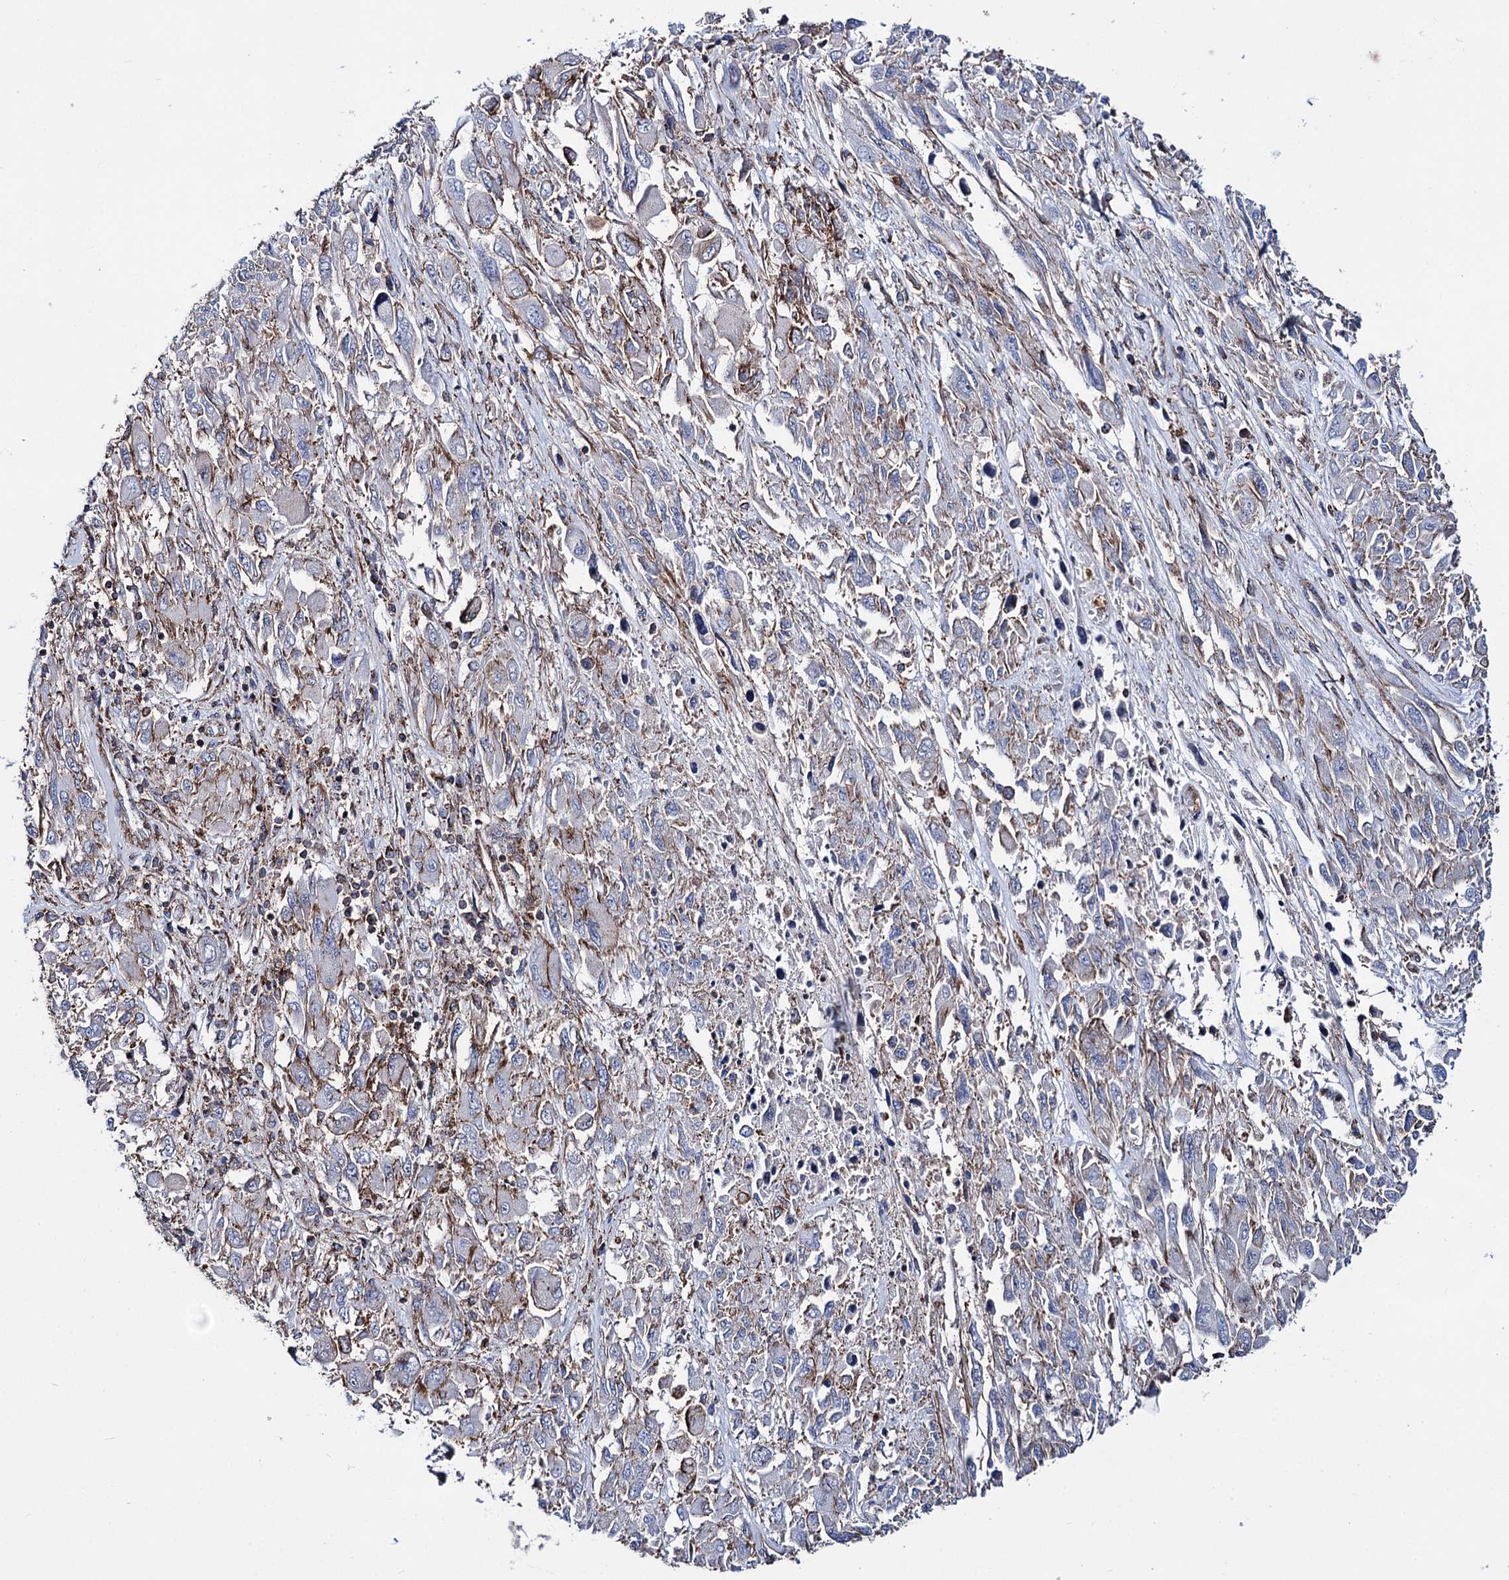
{"staining": {"intensity": "weak", "quantity": "25%-75%", "location": "cytoplasmic/membranous"}, "tissue": "melanoma", "cell_type": "Tumor cells", "image_type": "cancer", "snomed": [{"axis": "morphology", "description": "Malignant melanoma, NOS"}, {"axis": "topography", "description": "Skin"}], "caption": "Protein positivity by IHC displays weak cytoplasmic/membranous expression in about 25%-75% of tumor cells in melanoma. (brown staining indicates protein expression, while blue staining denotes nuclei).", "gene": "DEF6", "patient": {"sex": "female", "age": 91}}